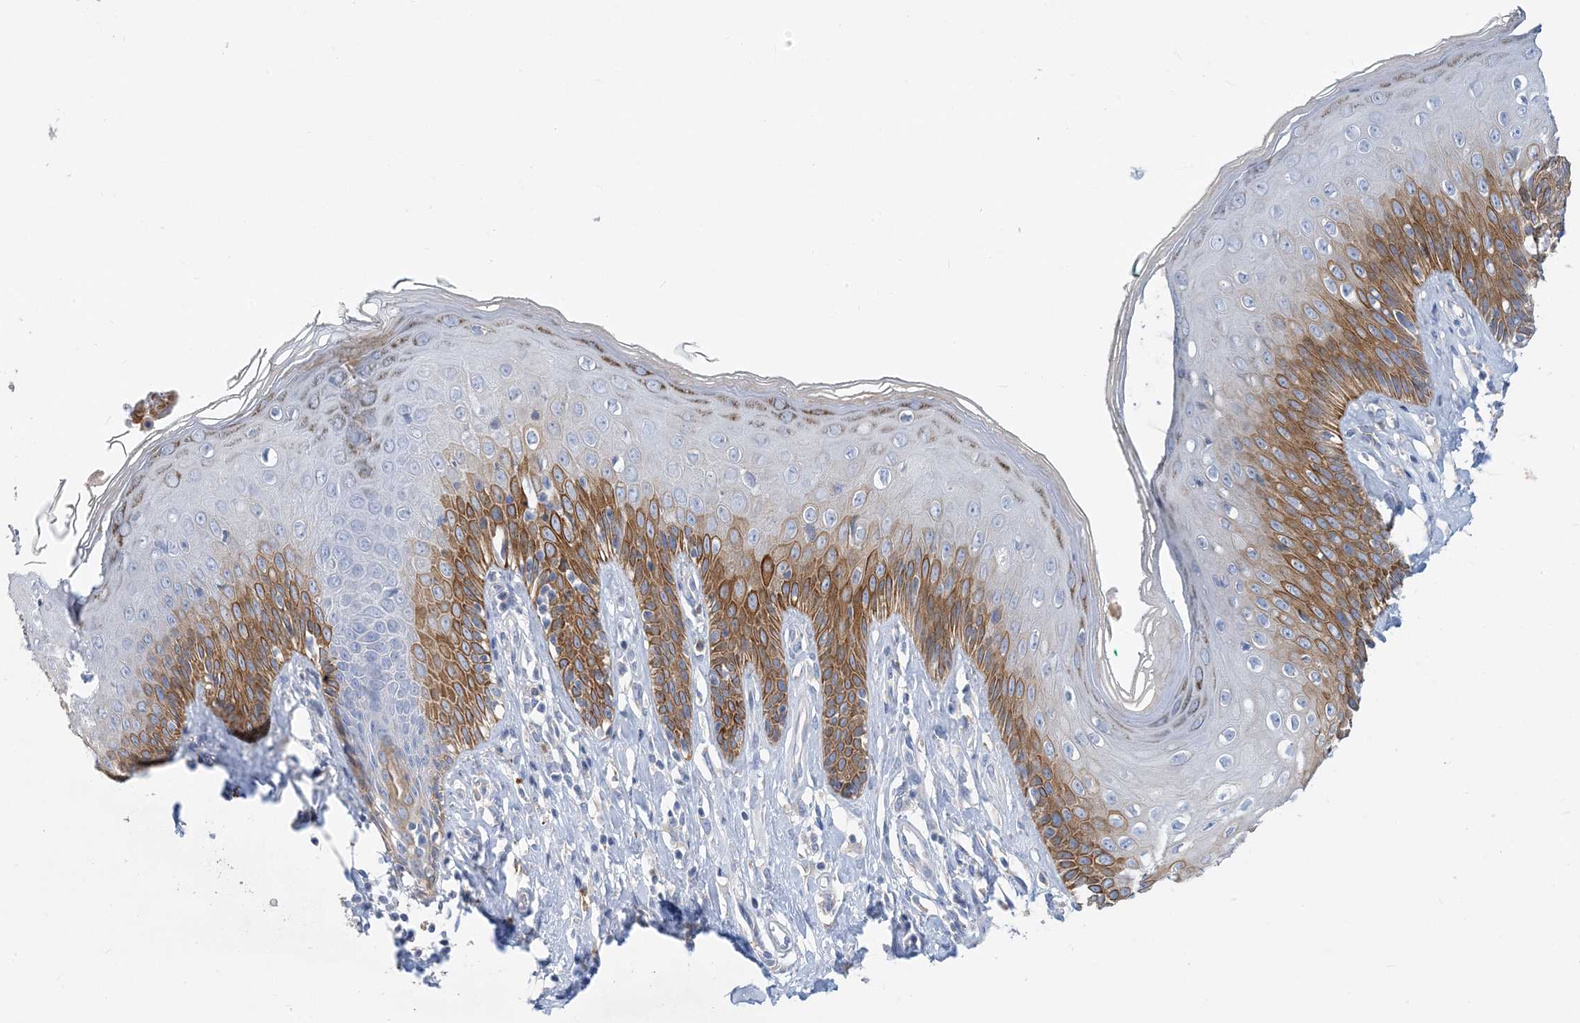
{"staining": {"intensity": "strong", "quantity": "25%-75%", "location": "cytoplasmic/membranous"}, "tissue": "skin", "cell_type": "Epidermal cells", "image_type": "normal", "snomed": [{"axis": "morphology", "description": "Normal tissue, NOS"}, {"axis": "morphology", "description": "Squamous cell carcinoma, NOS"}, {"axis": "topography", "description": "Vulva"}], "caption": "Skin stained for a protein (brown) demonstrates strong cytoplasmic/membranous positive positivity in about 25%-75% of epidermal cells.", "gene": "ZCCHC12", "patient": {"sex": "female", "age": 85}}